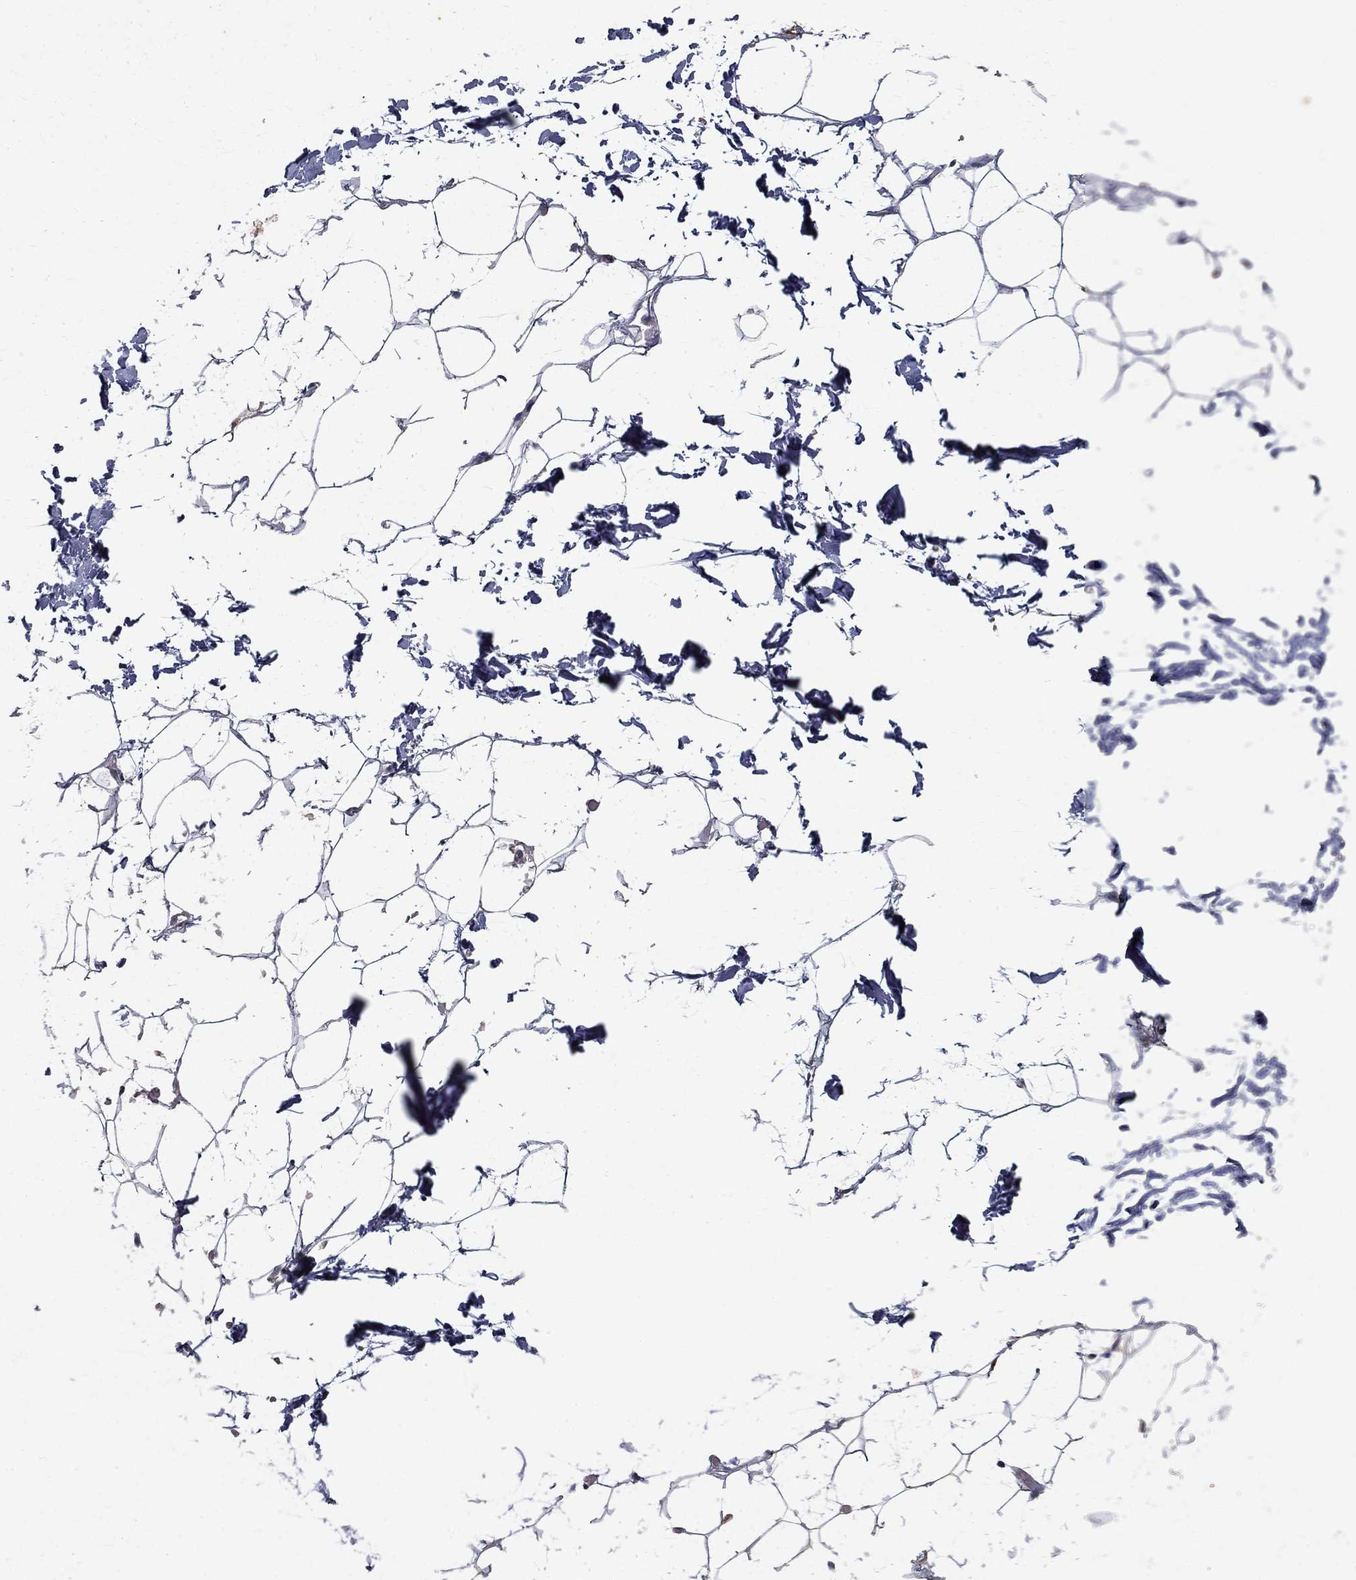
{"staining": {"intensity": "negative", "quantity": "none", "location": "none"}, "tissue": "adipose tissue", "cell_type": "Adipocytes", "image_type": "normal", "snomed": [{"axis": "morphology", "description": "Normal tissue, NOS"}, {"axis": "topography", "description": "Skin"}, {"axis": "topography", "description": "Peripheral nerve tissue"}], "caption": "IHC photomicrograph of normal human adipose tissue stained for a protein (brown), which demonstrates no expression in adipocytes. The staining is performed using DAB (3,3'-diaminobenzidine) brown chromogen with nuclei counter-stained in using hematoxylin.", "gene": "RBFOX1", "patient": {"sex": "female", "age": 56}}